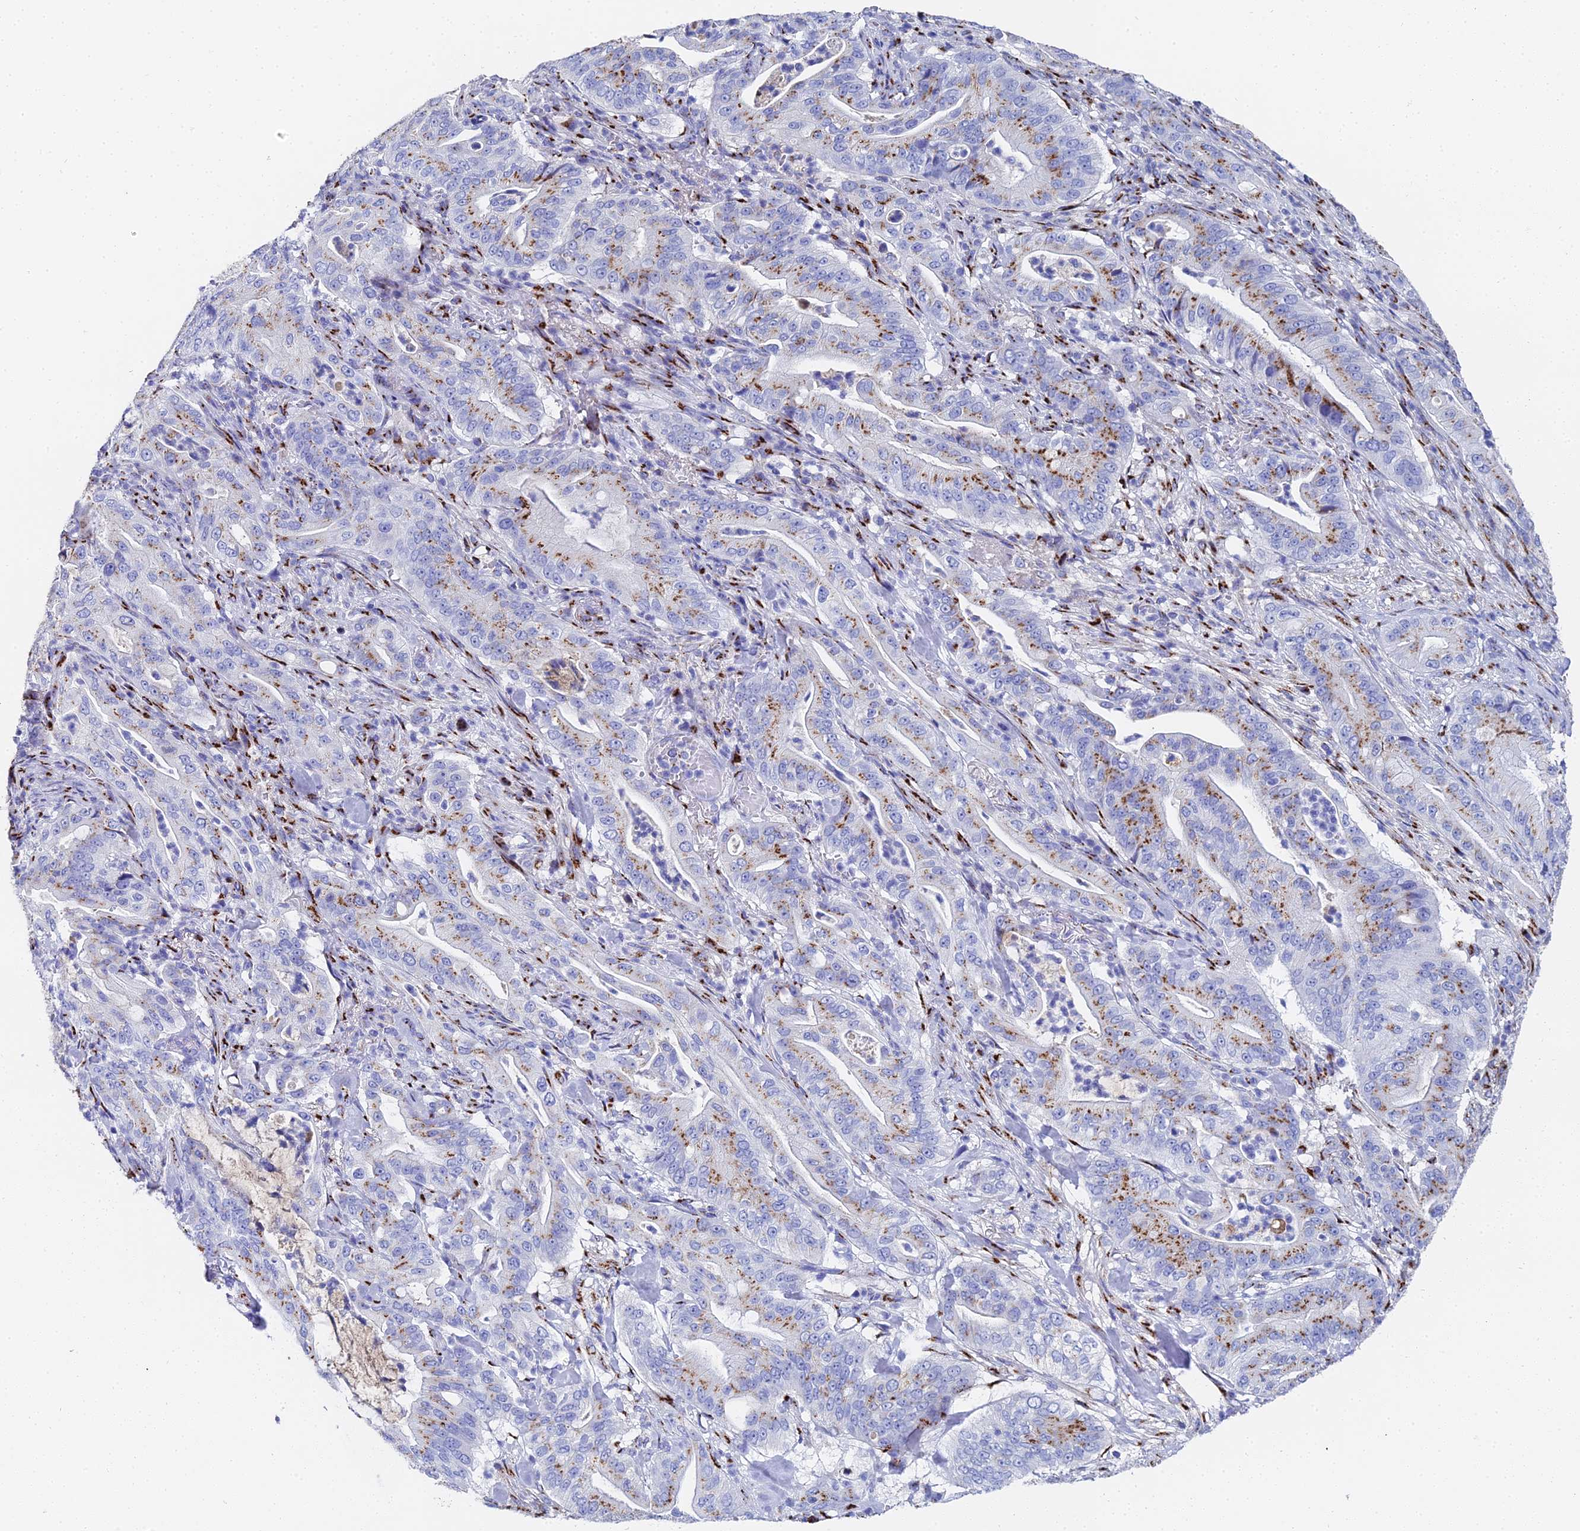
{"staining": {"intensity": "moderate", "quantity": "25%-75%", "location": "cytoplasmic/membranous"}, "tissue": "pancreatic cancer", "cell_type": "Tumor cells", "image_type": "cancer", "snomed": [{"axis": "morphology", "description": "Adenocarcinoma, NOS"}, {"axis": "topography", "description": "Pancreas"}], "caption": "Immunohistochemistry (DAB (3,3'-diaminobenzidine)) staining of pancreatic cancer (adenocarcinoma) reveals moderate cytoplasmic/membranous protein staining in about 25%-75% of tumor cells.", "gene": "ENSG00000268674", "patient": {"sex": "male", "age": 71}}